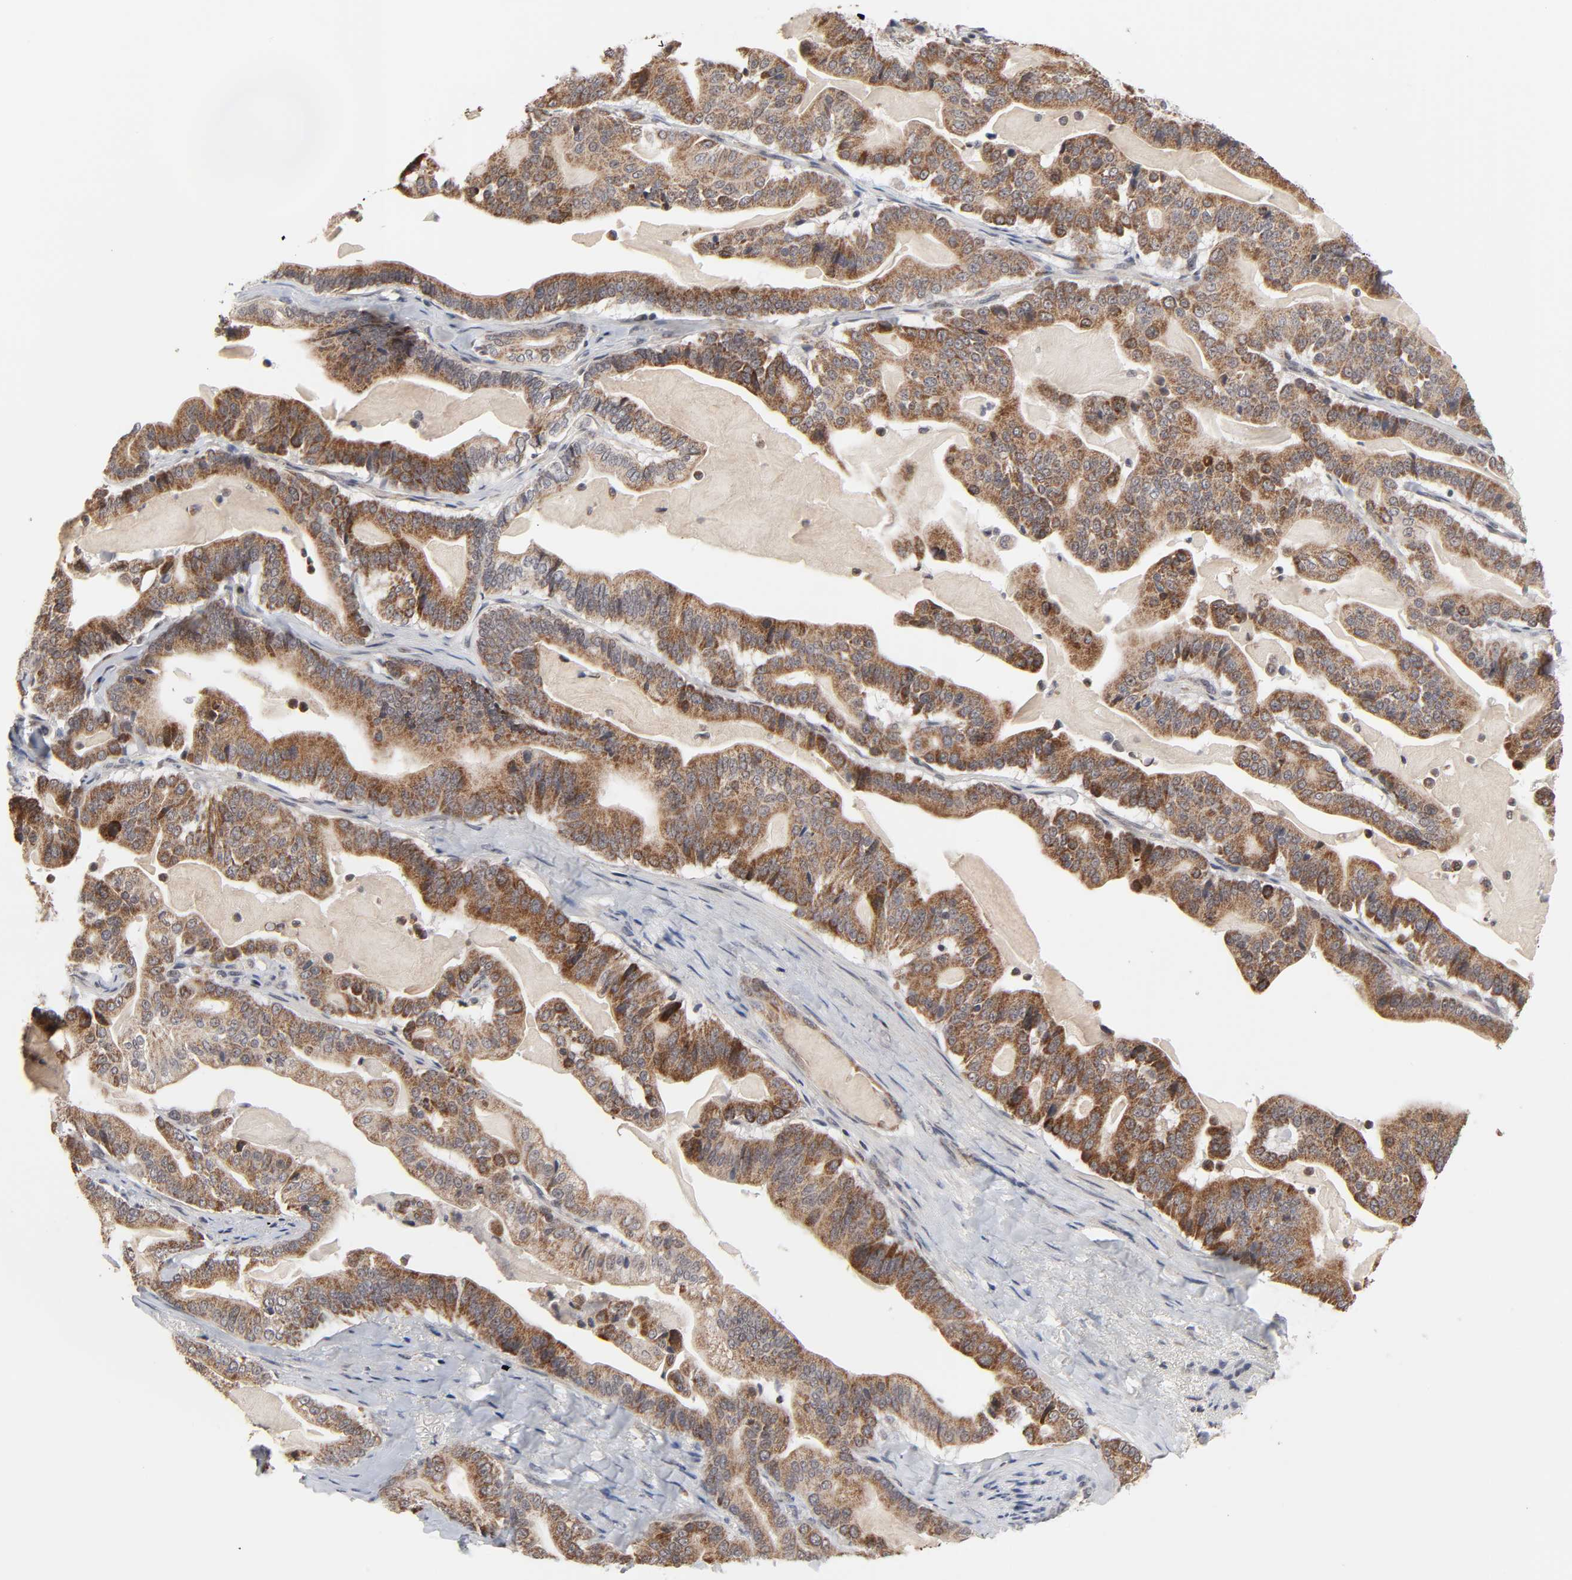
{"staining": {"intensity": "strong", "quantity": ">75%", "location": "cytoplasmic/membranous"}, "tissue": "pancreatic cancer", "cell_type": "Tumor cells", "image_type": "cancer", "snomed": [{"axis": "morphology", "description": "Adenocarcinoma, NOS"}, {"axis": "topography", "description": "Pancreas"}], "caption": "Pancreatic cancer tissue demonstrates strong cytoplasmic/membranous positivity in approximately >75% of tumor cells", "gene": "AUH", "patient": {"sex": "male", "age": 63}}